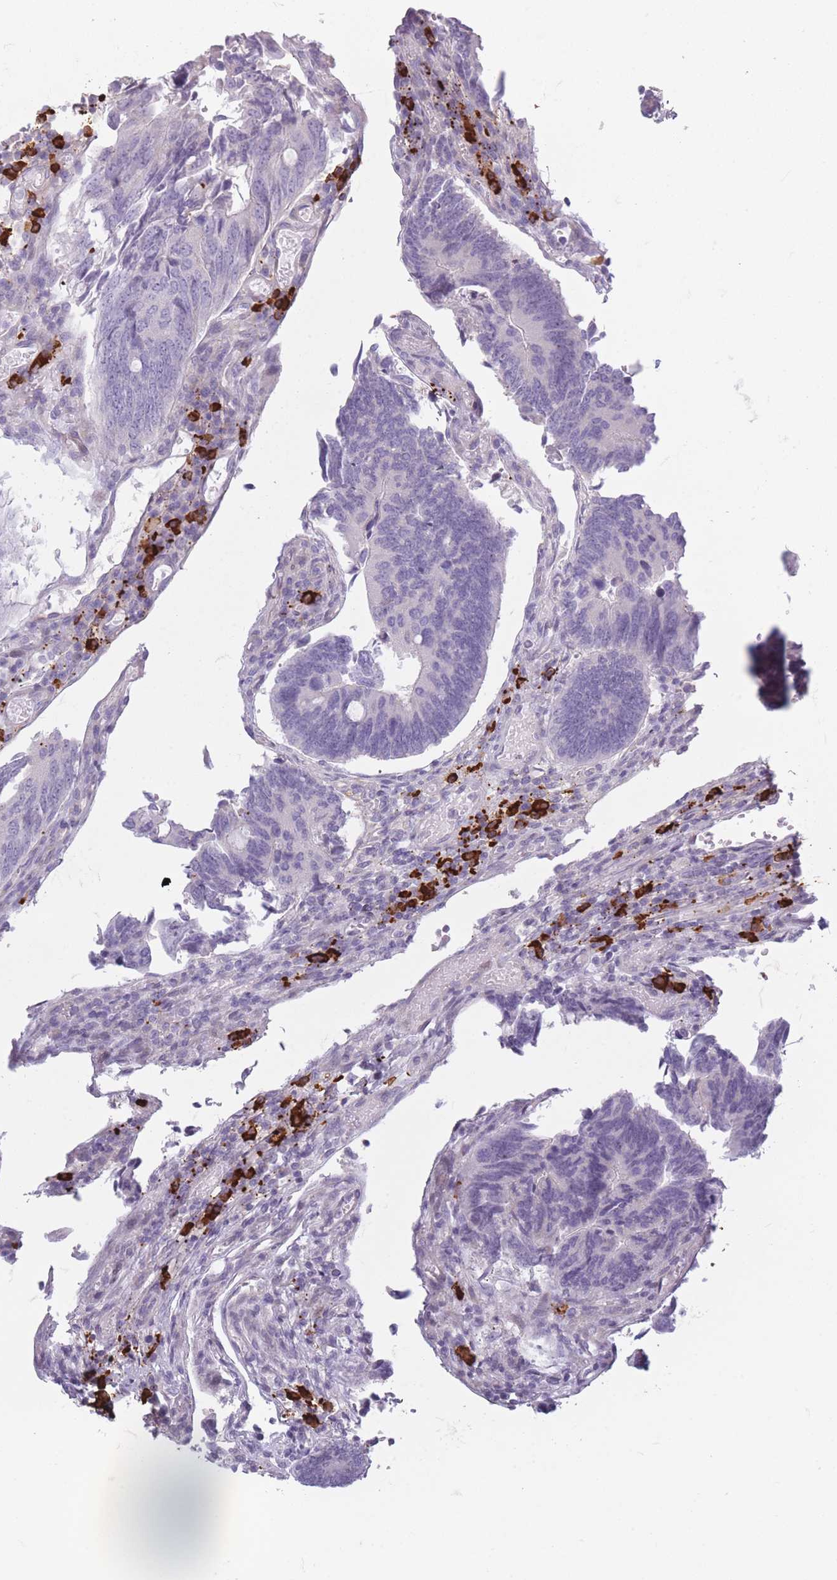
{"staining": {"intensity": "negative", "quantity": "none", "location": "none"}, "tissue": "colorectal cancer", "cell_type": "Tumor cells", "image_type": "cancer", "snomed": [{"axis": "morphology", "description": "Adenocarcinoma, NOS"}, {"axis": "topography", "description": "Colon"}], "caption": "Immunohistochemistry photomicrograph of colorectal cancer (adenocarcinoma) stained for a protein (brown), which demonstrates no expression in tumor cells.", "gene": "PLEKHG2", "patient": {"sex": "male", "age": 87}}